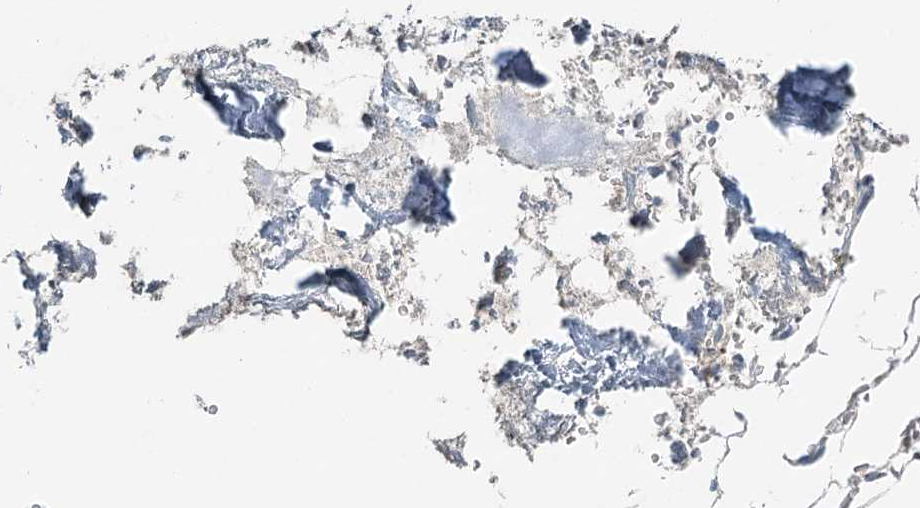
{"staining": {"intensity": "weak", "quantity": "<25%", "location": "cytoplasmic/membranous"}, "tissue": "bone marrow", "cell_type": "Hematopoietic cells", "image_type": "normal", "snomed": [{"axis": "morphology", "description": "Normal tissue, NOS"}, {"axis": "topography", "description": "Bone marrow"}], "caption": "Immunohistochemistry photomicrograph of benign bone marrow: bone marrow stained with DAB (3,3'-diaminobenzidine) displays no significant protein staining in hematopoietic cells.", "gene": "VSIG1", "patient": {"sex": "male", "age": 70}}